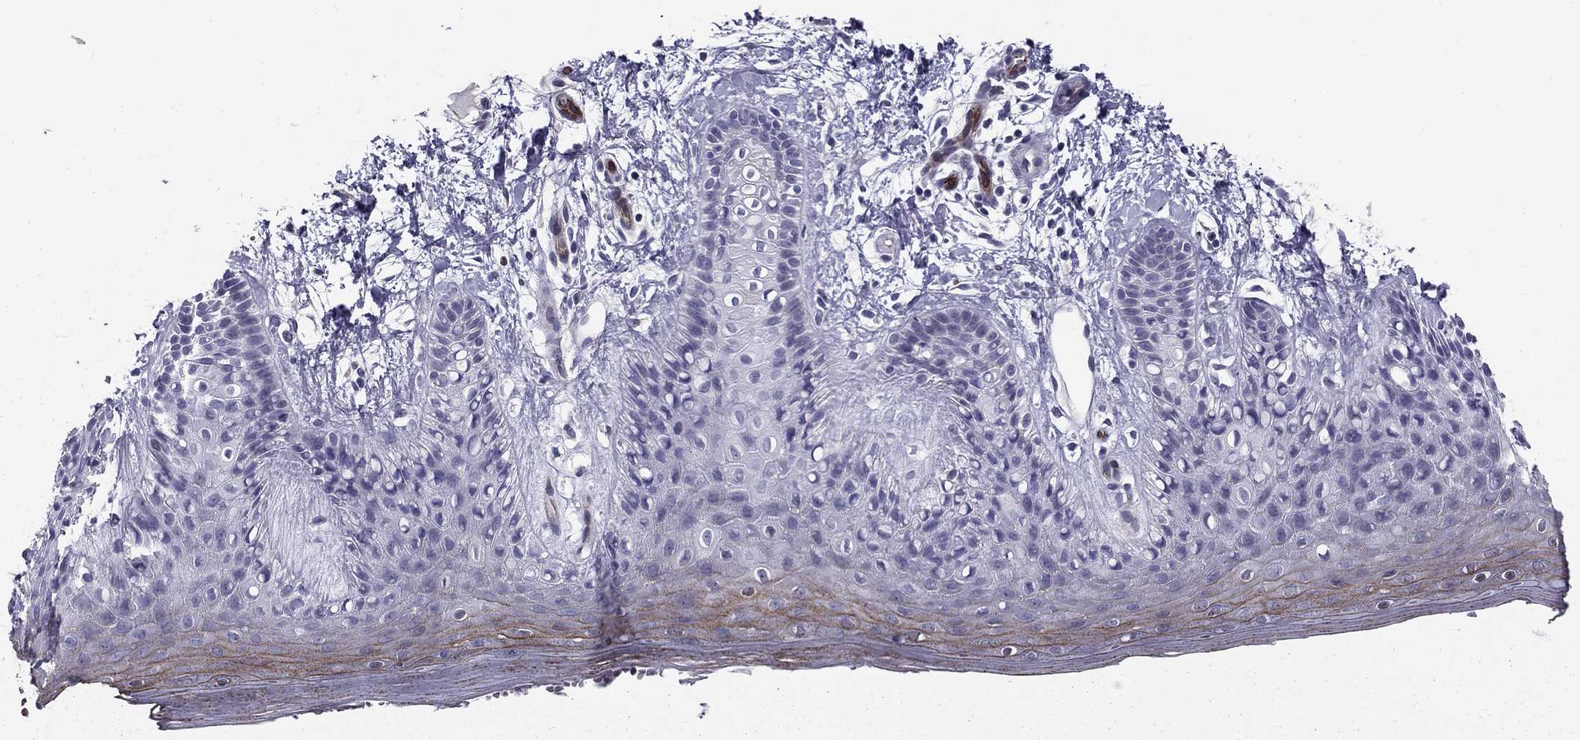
{"staining": {"intensity": "strong", "quantity": "<25%", "location": "cytoplasmic/membranous"}, "tissue": "skin", "cell_type": "Epidermal cells", "image_type": "normal", "snomed": [{"axis": "morphology", "description": "Normal tissue, NOS"}, {"axis": "topography", "description": "Anal"}], "caption": "Benign skin was stained to show a protein in brown. There is medium levels of strong cytoplasmic/membranous staining in approximately <25% of epidermal cells. The staining was performed using DAB to visualize the protein expression in brown, while the nuclei were stained in blue with hematoxylin (Magnification: 20x).", "gene": "ANKS4B", "patient": {"sex": "male", "age": 36}}